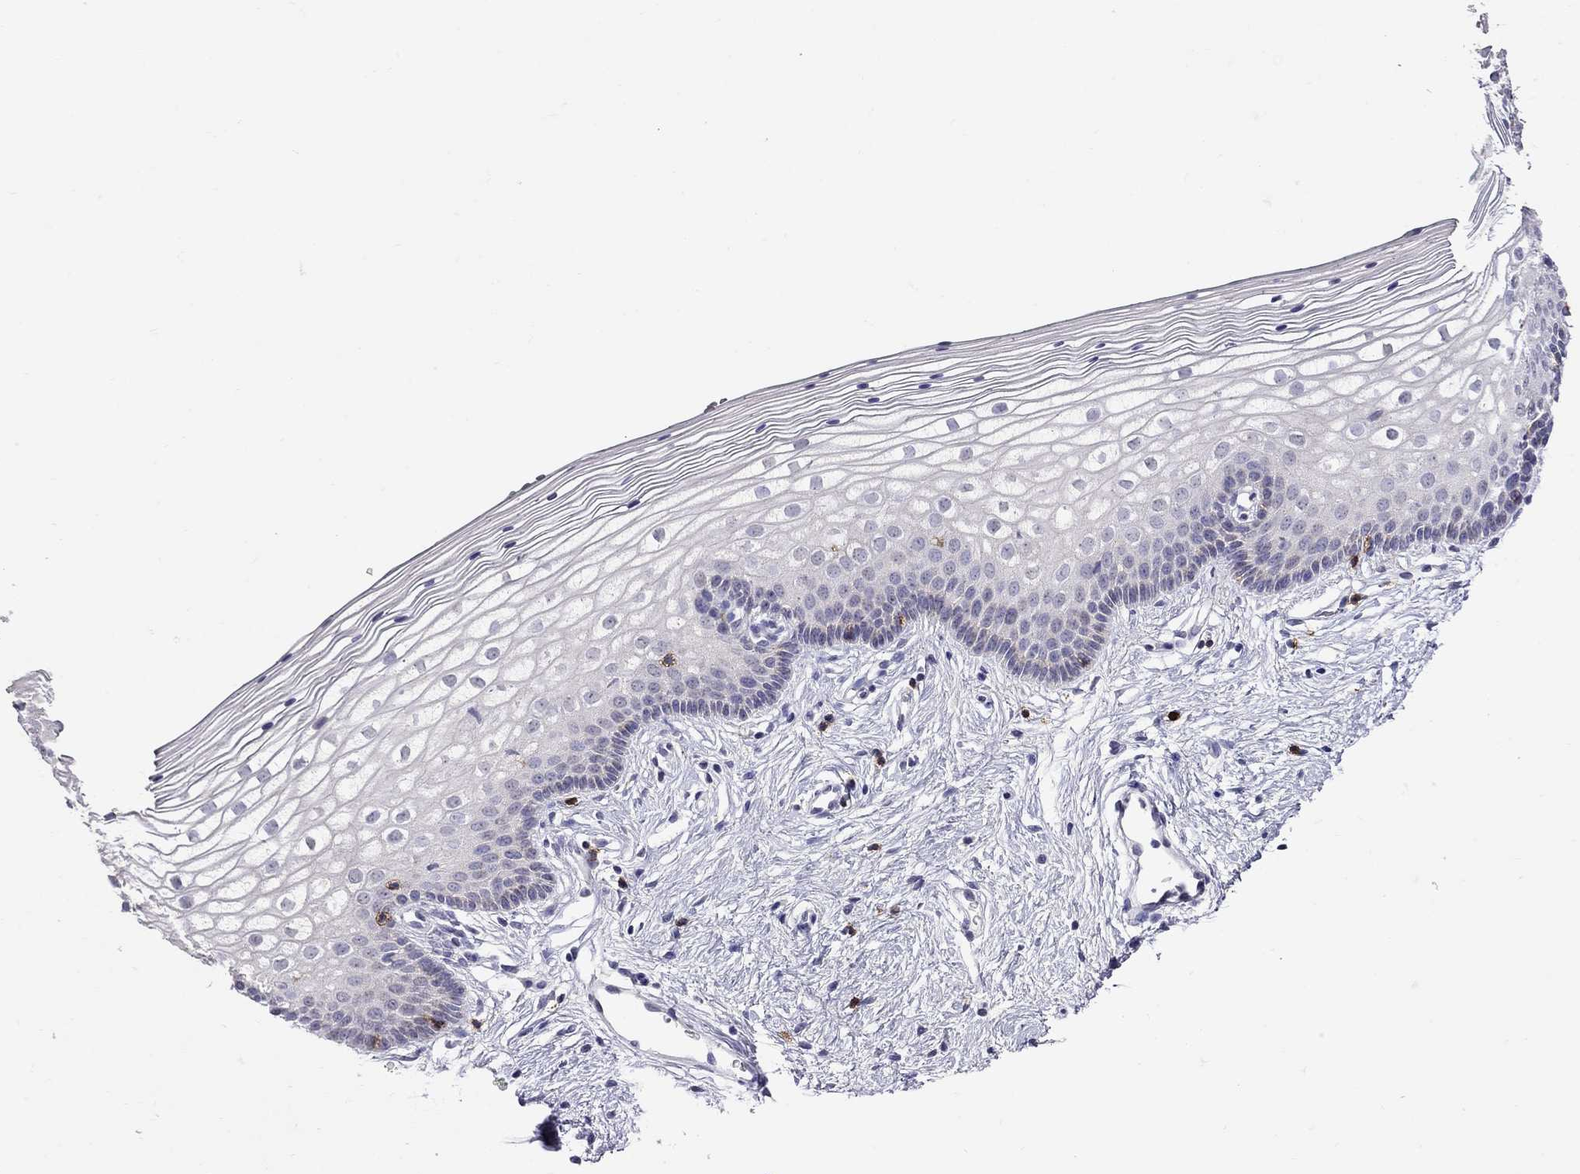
{"staining": {"intensity": "negative", "quantity": "none", "location": "none"}, "tissue": "vagina", "cell_type": "Squamous epithelial cells", "image_type": "normal", "snomed": [{"axis": "morphology", "description": "Normal tissue, NOS"}, {"axis": "topography", "description": "Vagina"}], "caption": "Immunohistochemical staining of unremarkable vagina exhibits no significant positivity in squamous epithelial cells. (DAB immunohistochemistry (IHC), high magnification).", "gene": "CD8B", "patient": {"sex": "female", "age": 36}}